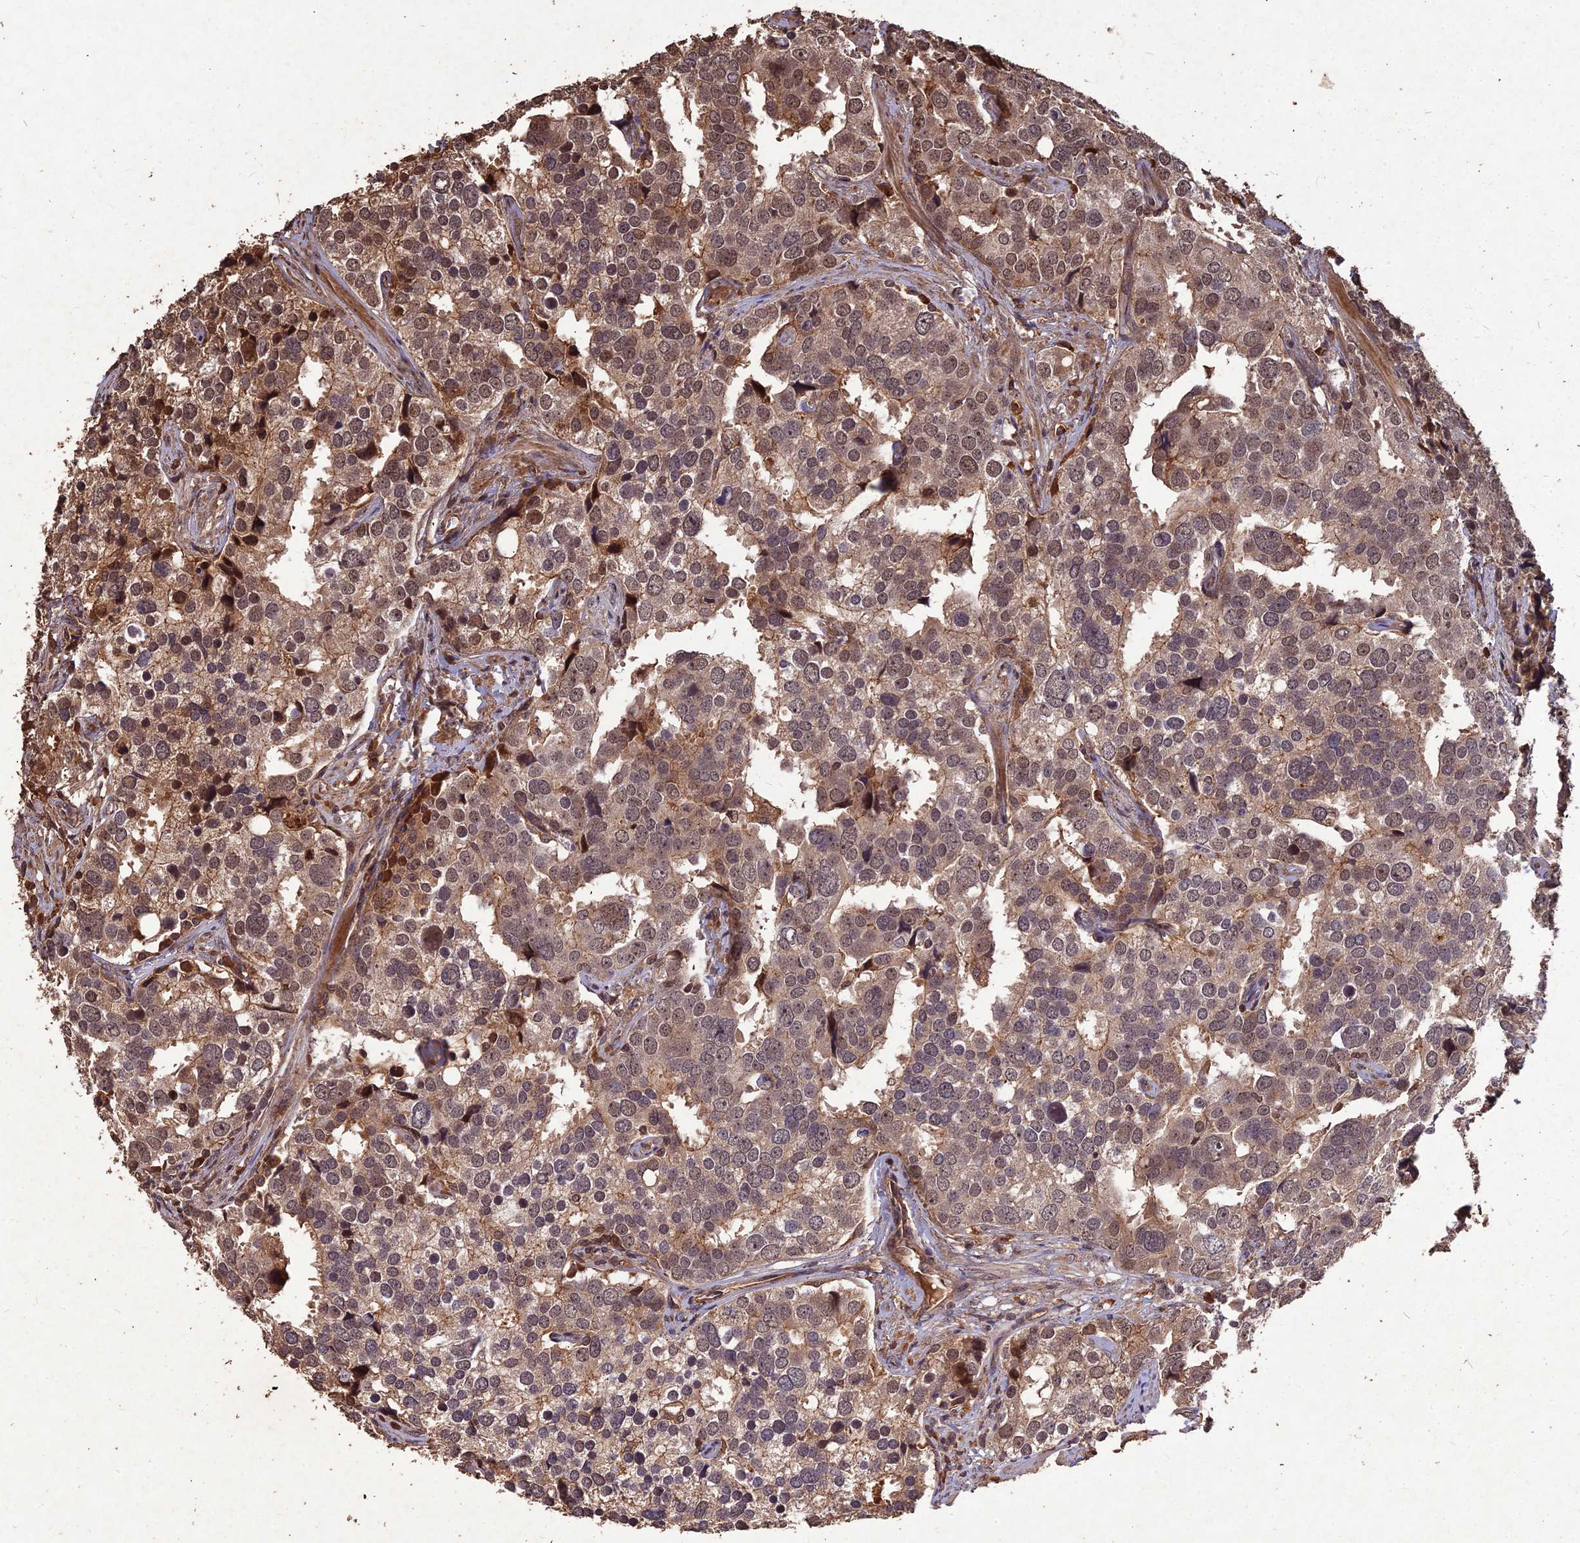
{"staining": {"intensity": "moderate", "quantity": ">75%", "location": "cytoplasmic/membranous,nuclear"}, "tissue": "prostate cancer", "cell_type": "Tumor cells", "image_type": "cancer", "snomed": [{"axis": "morphology", "description": "Adenocarcinoma, High grade"}, {"axis": "topography", "description": "Prostate"}], "caption": "Immunohistochemical staining of human prostate cancer demonstrates medium levels of moderate cytoplasmic/membranous and nuclear staining in about >75% of tumor cells.", "gene": "SYMPK", "patient": {"sex": "male", "age": 71}}